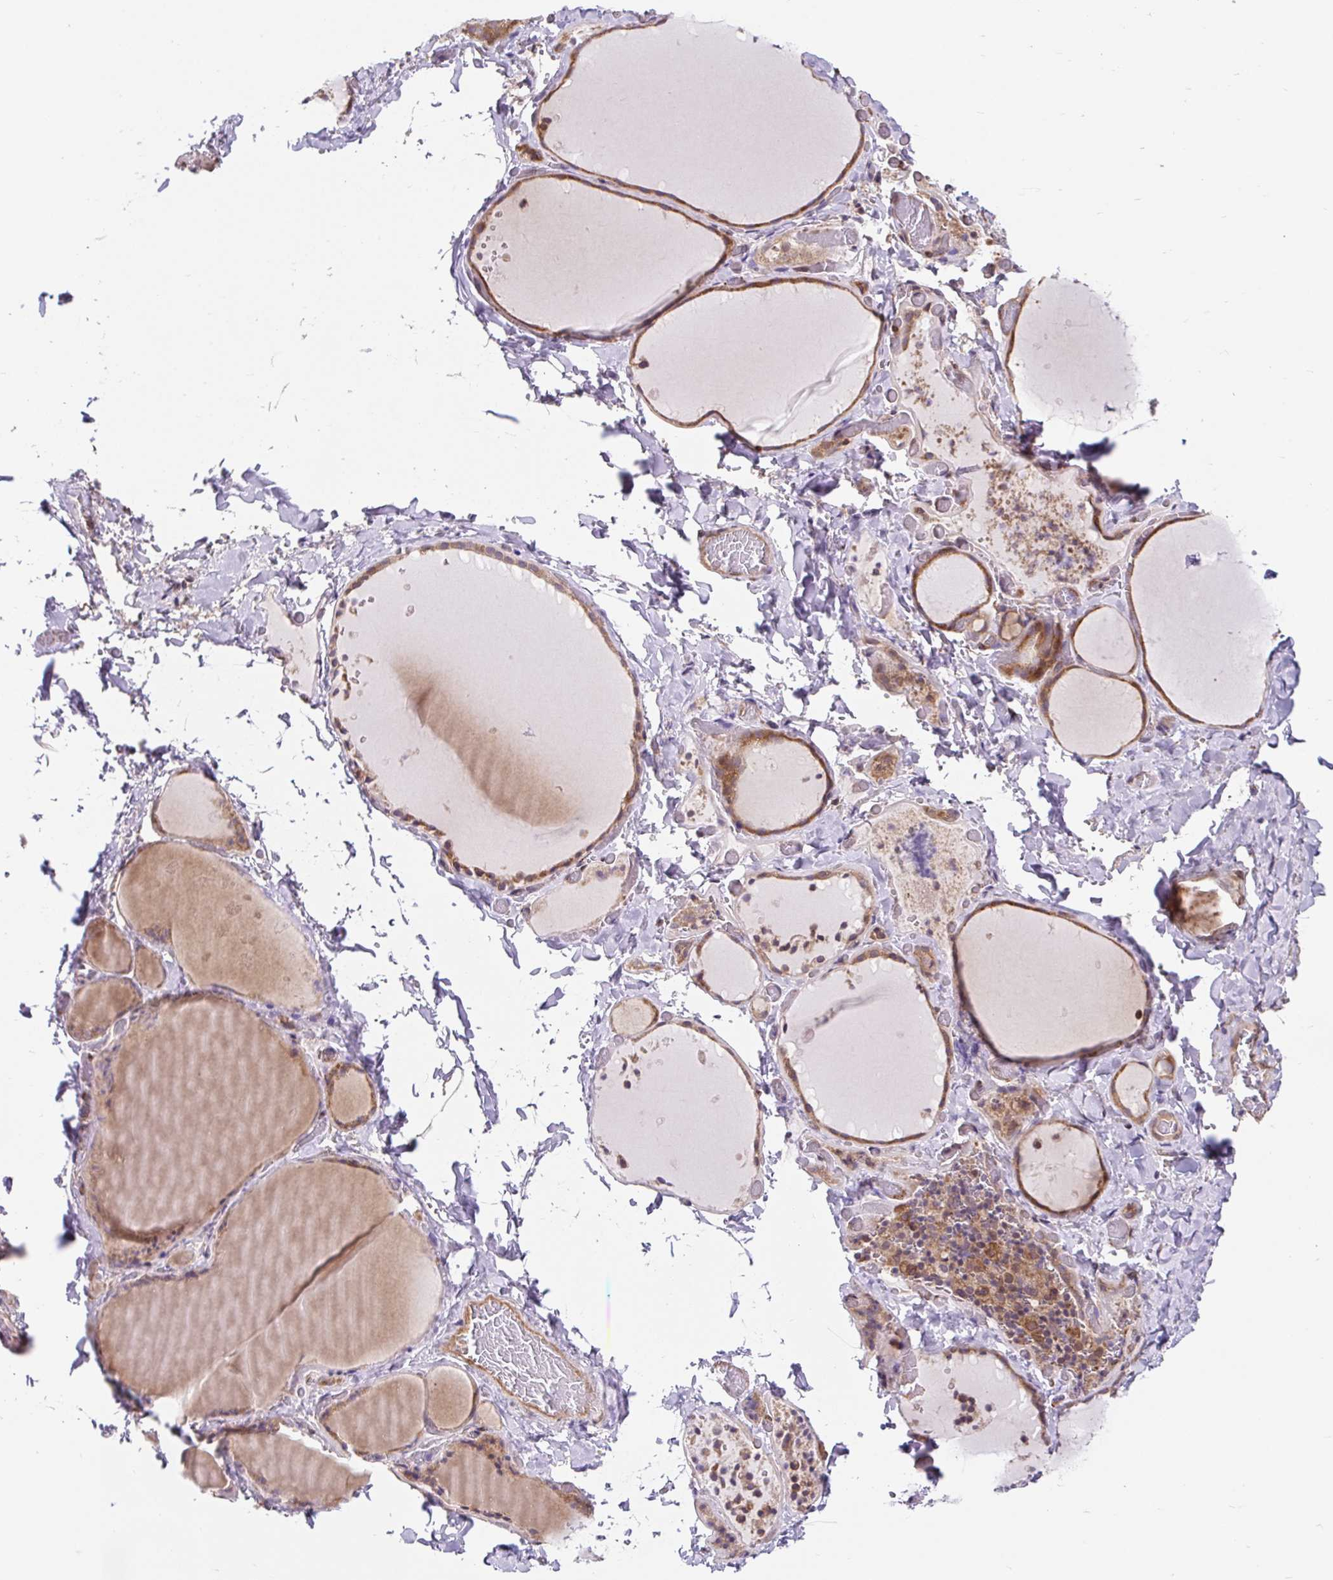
{"staining": {"intensity": "weak", "quantity": ">75%", "location": "cytoplasmic/membranous"}, "tissue": "thyroid gland", "cell_type": "Glandular cells", "image_type": "normal", "snomed": [{"axis": "morphology", "description": "Normal tissue, NOS"}, {"axis": "topography", "description": "Thyroid gland"}], "caption": "Immunohistochemical staining of unremarkable thyroid gland reveals weak cytoplasmic/membranous protein expression in approximately >75% of glandular cells.", "gene": "LYPD5", "patient": {"sex": "female", "age": 36}}